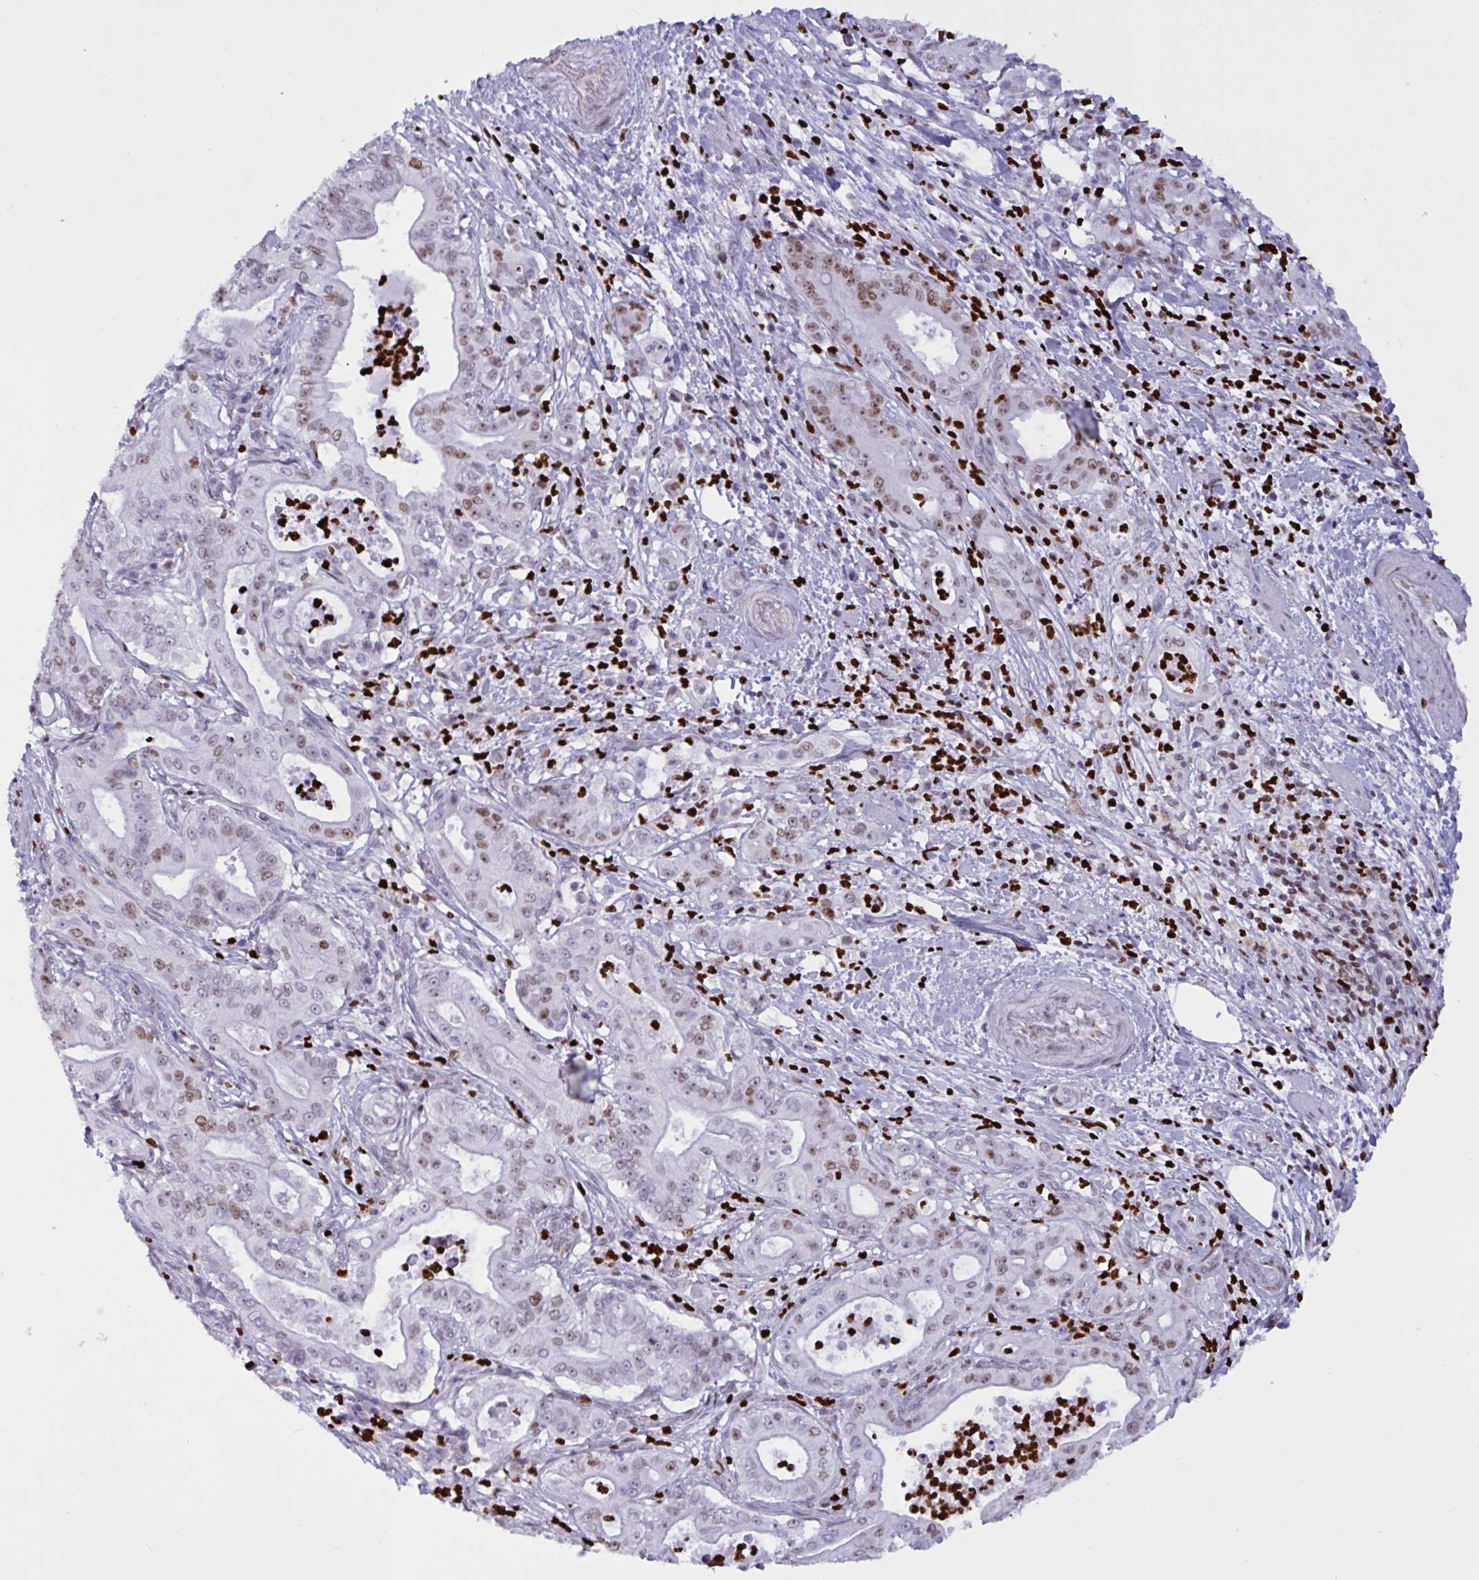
{"staining": {"intensity": "weak", "quantity": "<25%", "location": "nuclear"}, "tissue": "pancreatic cancer", "cell_type": "Tumor cells", "image_type": "cancer", "snomed": [{"axis": "morphology", "description": "Adenocarcinoma, NOS"}, {"axis": "topography", "description": "Pancreas"}], "caption": "Tumor cells are negative for brown protein staining in pancreatic cancer (adenocarcinoma).", "gene": "HMGB2", "patient": {"sex": "male", "age": 71}}